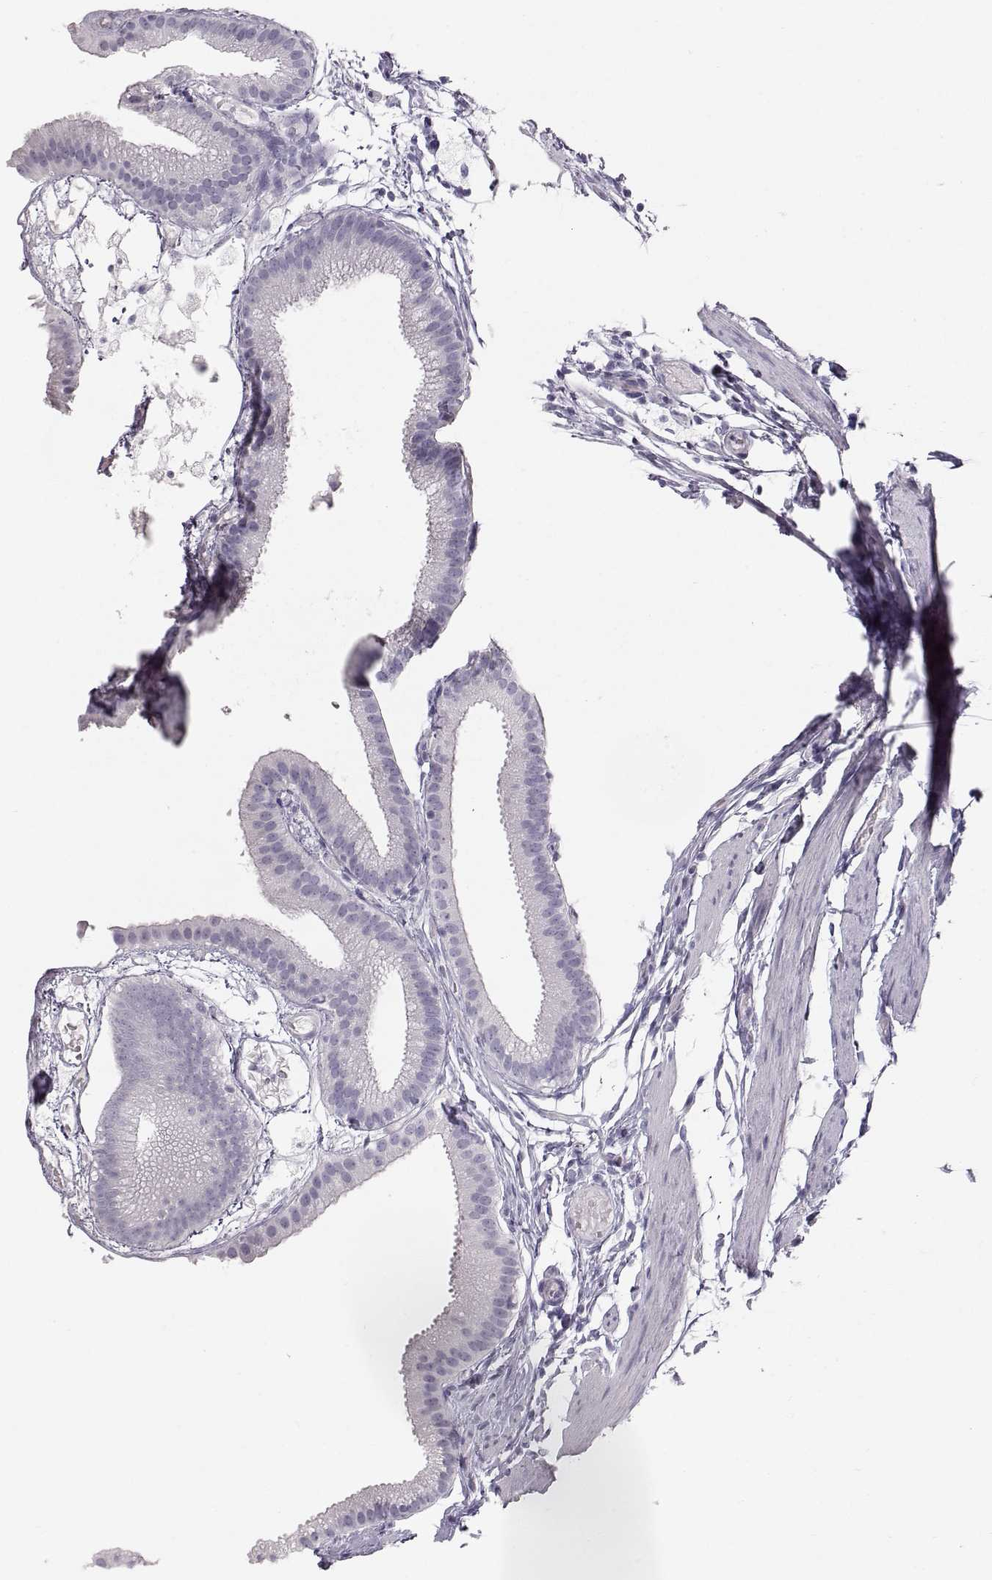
{"staining": {"intensity": "negative", "quantity": "none", "location": "none"}, "tissue": "gallbladder", "cell_type": "Glandular cells", "image_type": "normal", "snomed": [{"axis": "morphology", "description": "Normal tissue, NOS"}, {"axis": "topography", "description": "Gallbladder"}], "caption": "High magnification brightfield microscopy of benign gallbladder stained with DAB (3,3'-diaminobenzidine) (brown) and counterstained with hematoxylin (blue): glandular cells show no significant expression.", "gene": "KRT31", "patient": {"sex": "female", "age": 45}}